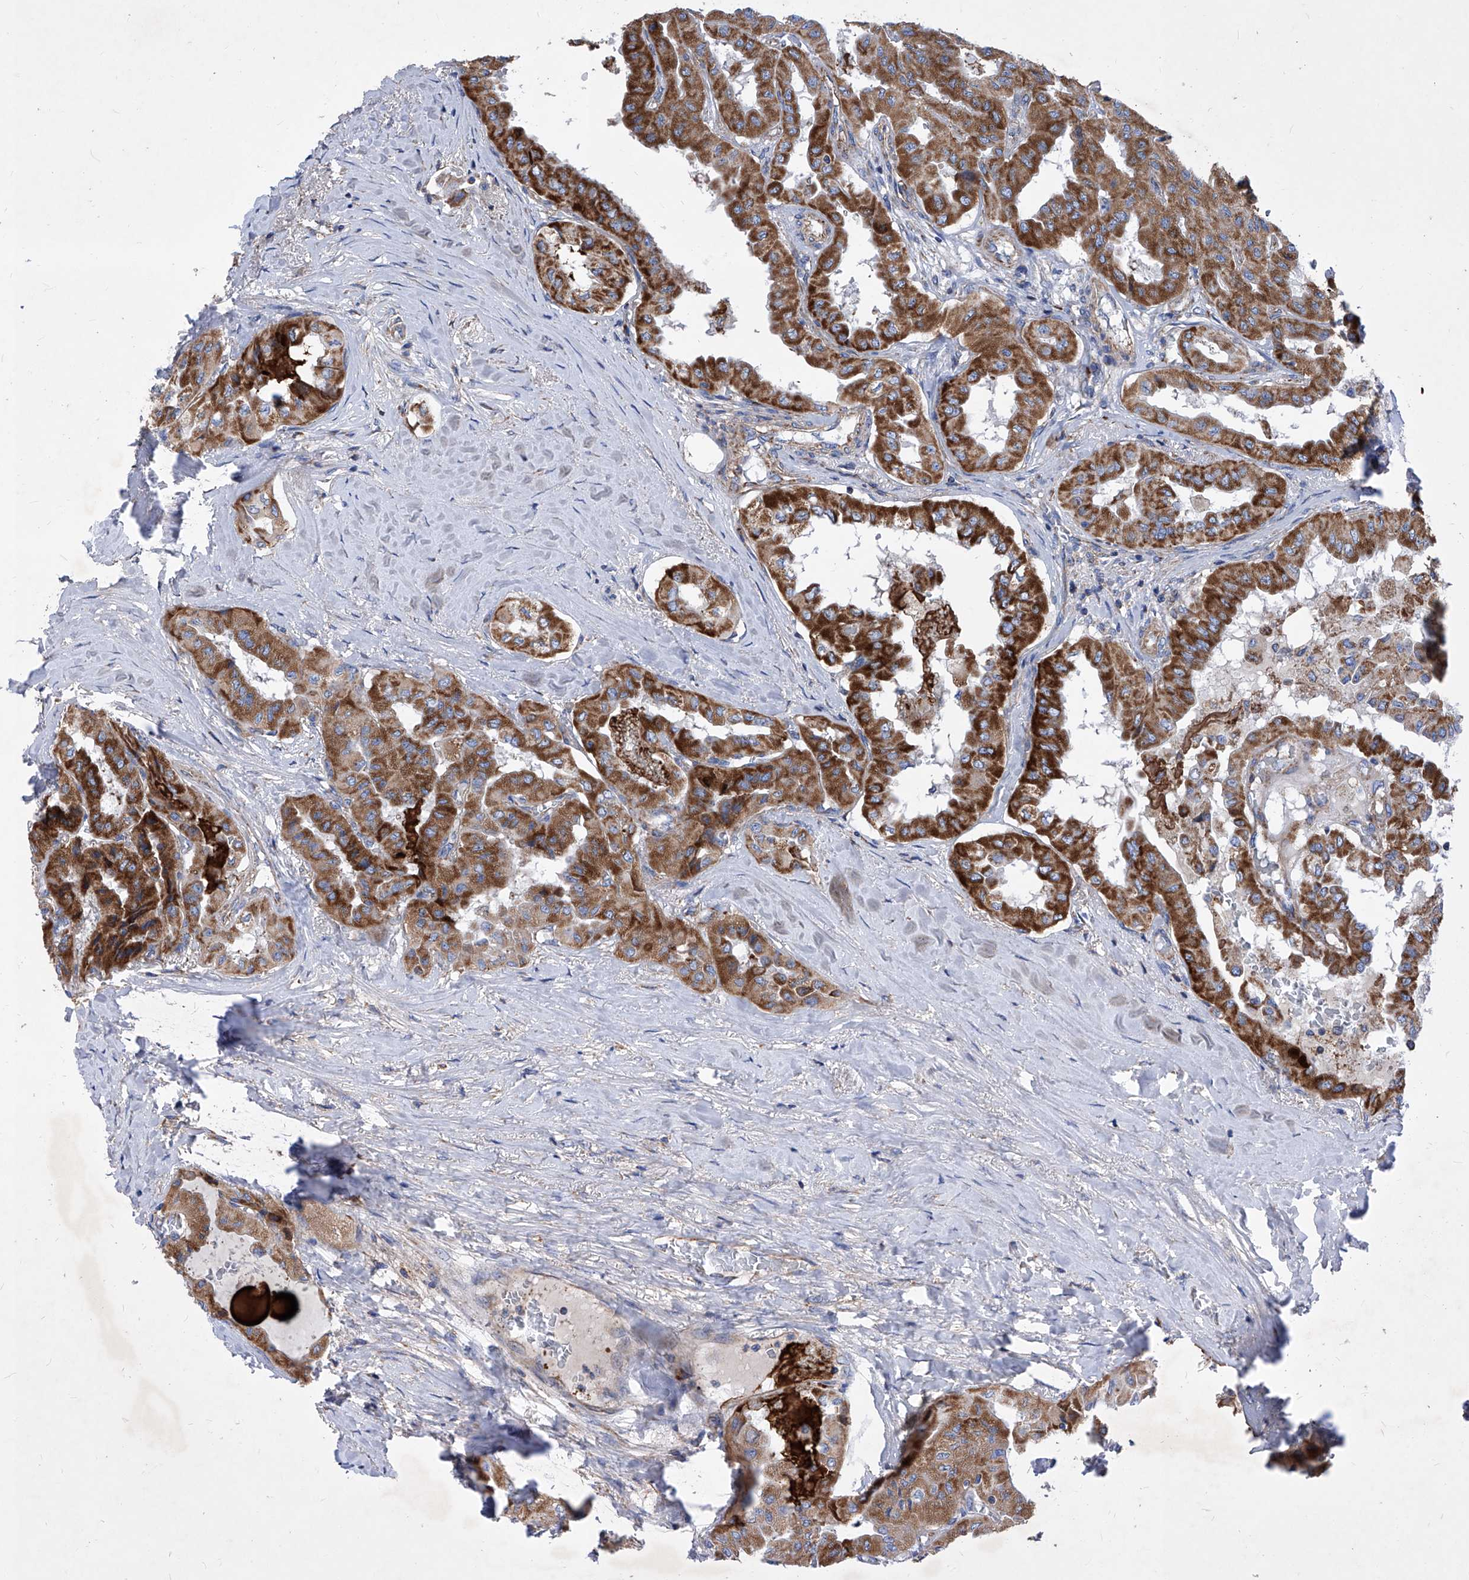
{"staining": {"intensity": "strong", "quantity": ">75%", "location": "cytoplasmic/membranous"}, "tissue": "thyroid cancer", "cell_type": "Tumor cells", "image_type": "cancer", "snomed": [{"axis": "morphology", "description": "Papillary adenocarcinoma, NOS"}, {"axis": "topography", "description": "Thyroid gland"}], "caption": "Protein positivity by immunohistochemistry (IHC) displays strong cytoplasmic/membranous positivity in about >75% of tumor cells in thyroid cancer (papillary adenocarcinoma).", "gene": "HRNR", "patient": {"sex": "female", "age": 59}}